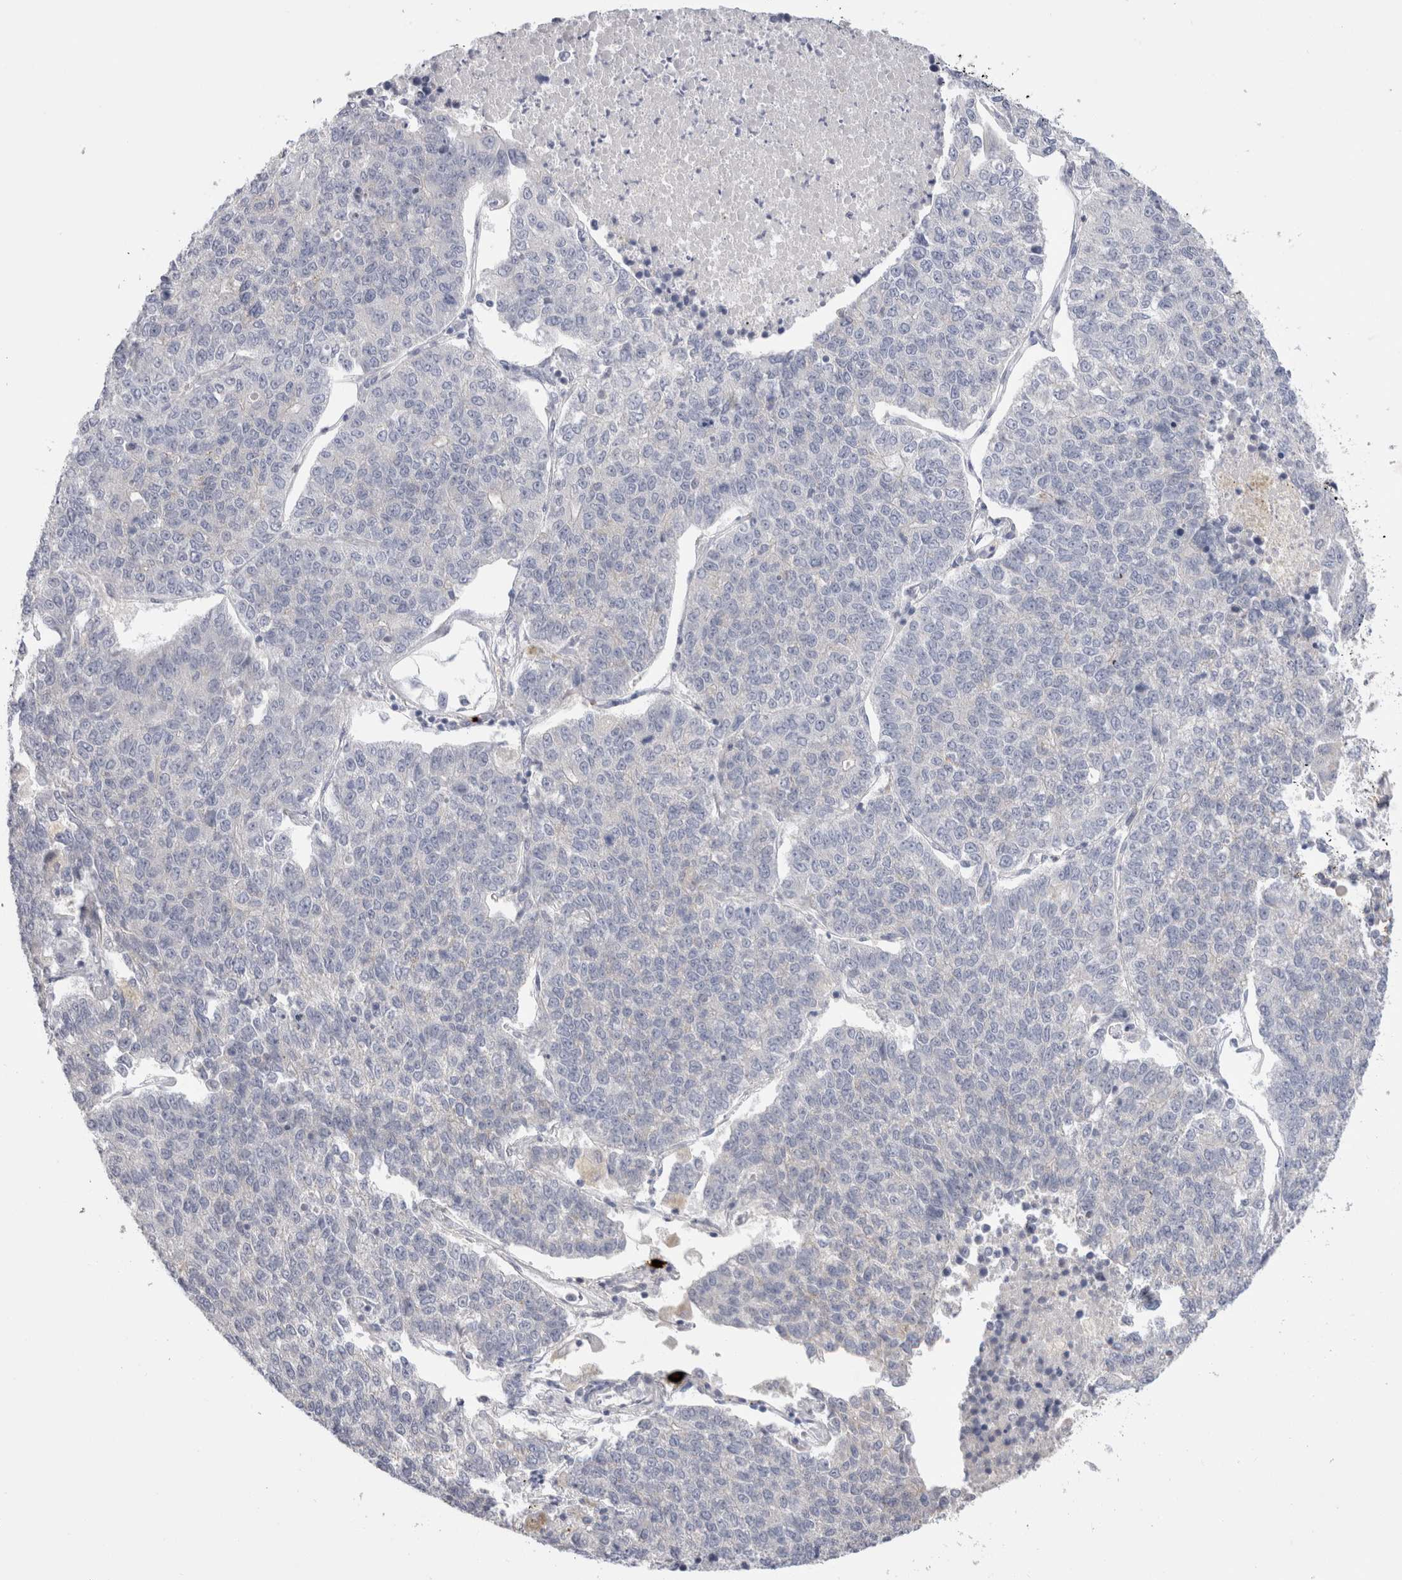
{"staining": {"intensity": "negative", "quantity": "none", "location": "none"}, "tissue": "lung cancer", "cell_type": "Tumor cells", "image_type": "cancer", "snomed": [{"axis": "morphology", "description": "Adenocarcinoma, NOS"}, {"axis": "topography", "description": "Lung"}], "caption": "Immunohistochemical staining of human adenocarcinoma (lung) displays no significant expression in tumor cells.", "gene": "SPINK2", "patient": {"sex": "male", "age": 49}}